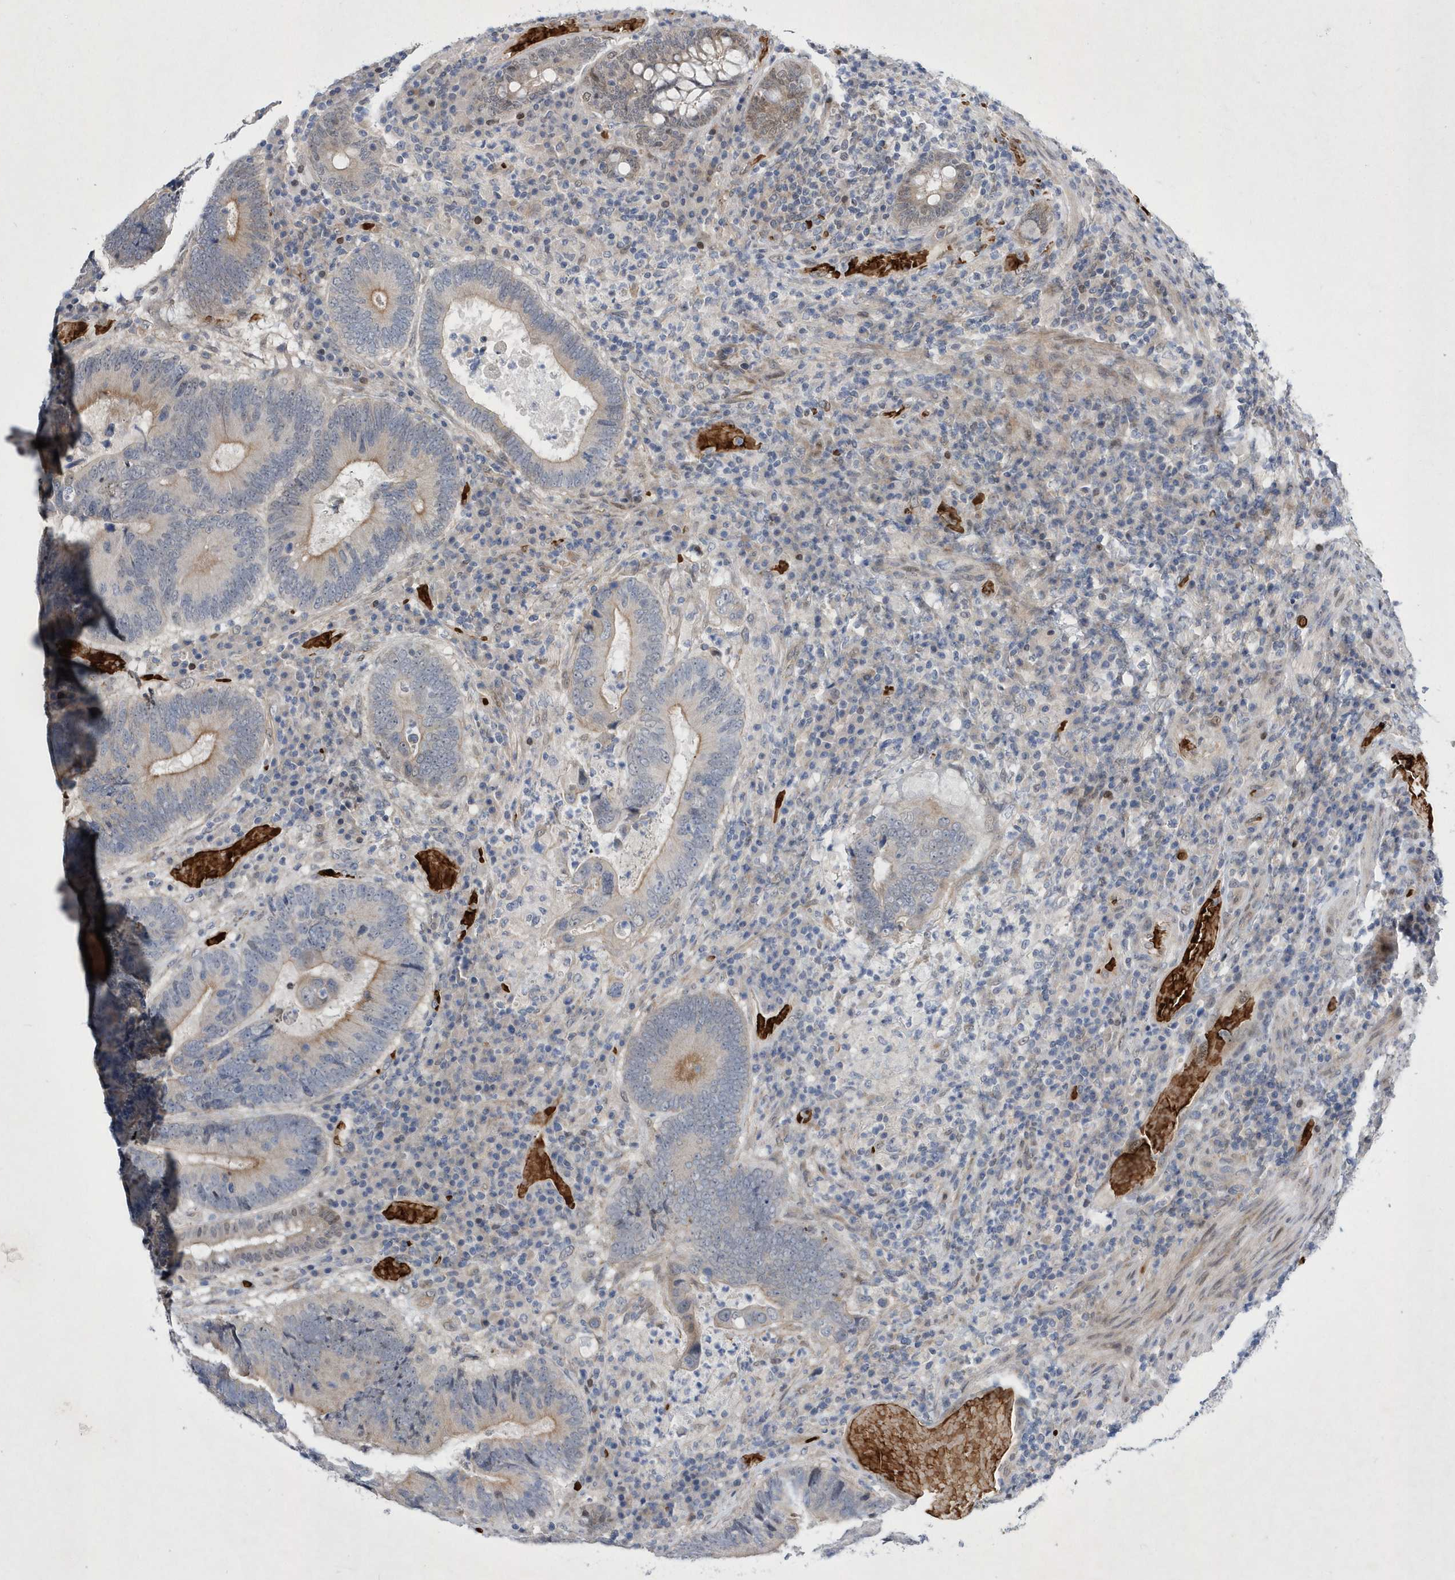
{"staining": {"intensity": "moderate", "quantity": "<25%", "location": "cytoplasmic/membranous"}, "tissue": "colorectal cancer", "cell_type": "Tumor cells", "image_type": "cancer", "snomed": [{"axis": "morphology", "description": "Adenocarcinoma, NOS"}, {"axis": "topography", "description": "Colon"}], "caption": "Protein staining shows moderate cytoplasmic/membranous staining in about <25% of tumor cells in colorectal adenocarcinoma. (DAB (3,3'-diaminobenzidine) = brown stain, brightfield microscopy at high magnification).", "gene": "ZNF875", "patient": {"sex": "female", "age": 78}}